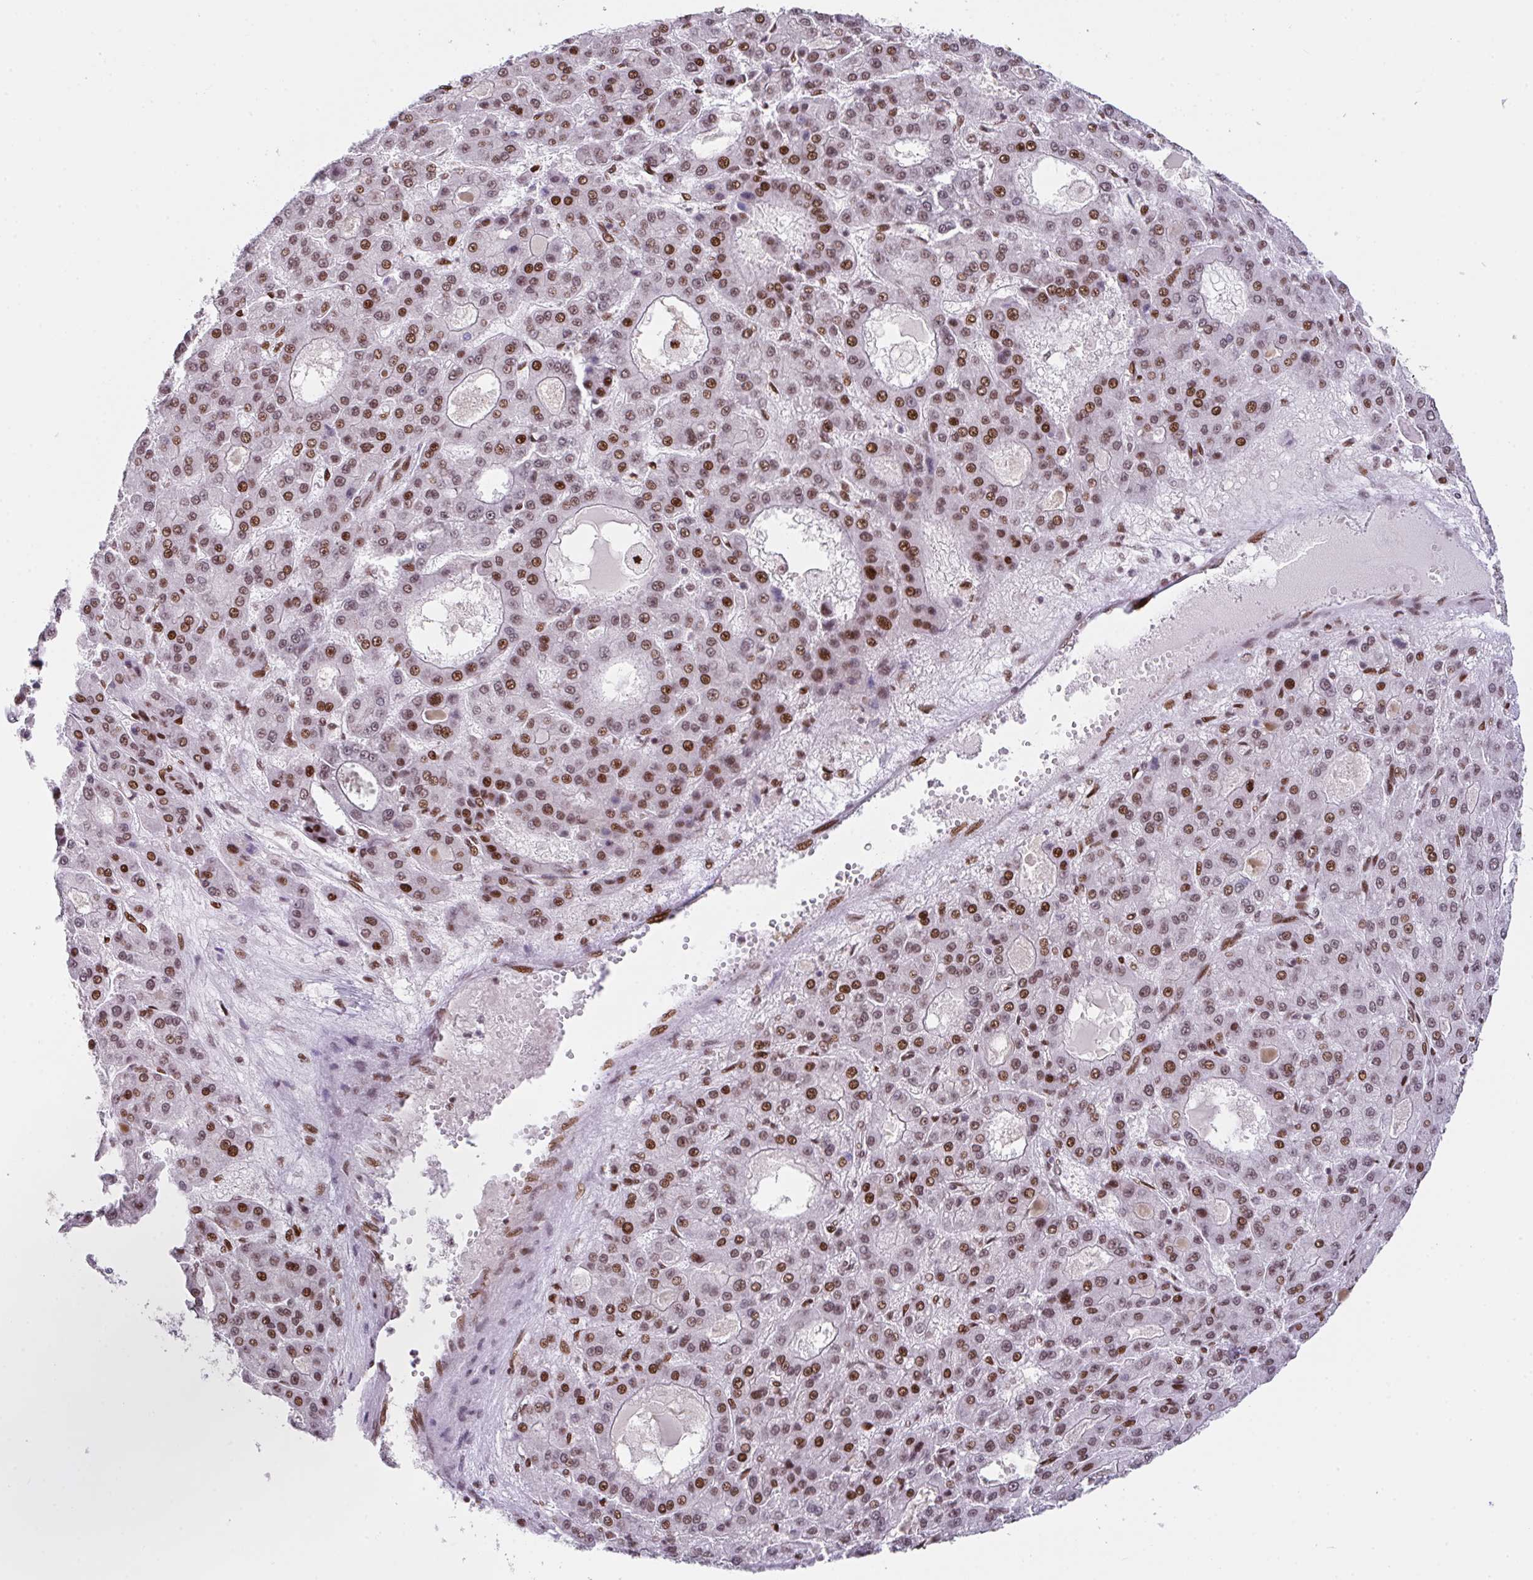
{"staining": {"intensity": "moderate", "quantity": ">75%", "location": "nuclear"}, "tissue": "liver cancer", "cell_type": "Tumor cells", "image_type": "cancer", "snomed": [{"axis": "morphology", "description": "Carcinoma, Hepatocellular, NOS"}, {"axis": "topography", "description": "Liver"}], "caption": "High-power microscopy captured an immunohistochemistry (IHC) histopathology image of hepatocellular carcinoma (liver), revealing moderate nuclear expression in approximately >75% of tumor cells. (DAB = brown stain, brightfield microscopy at high magnification).", "gene": "CLP1", "patient": {"sex": "male", "age": 70}}